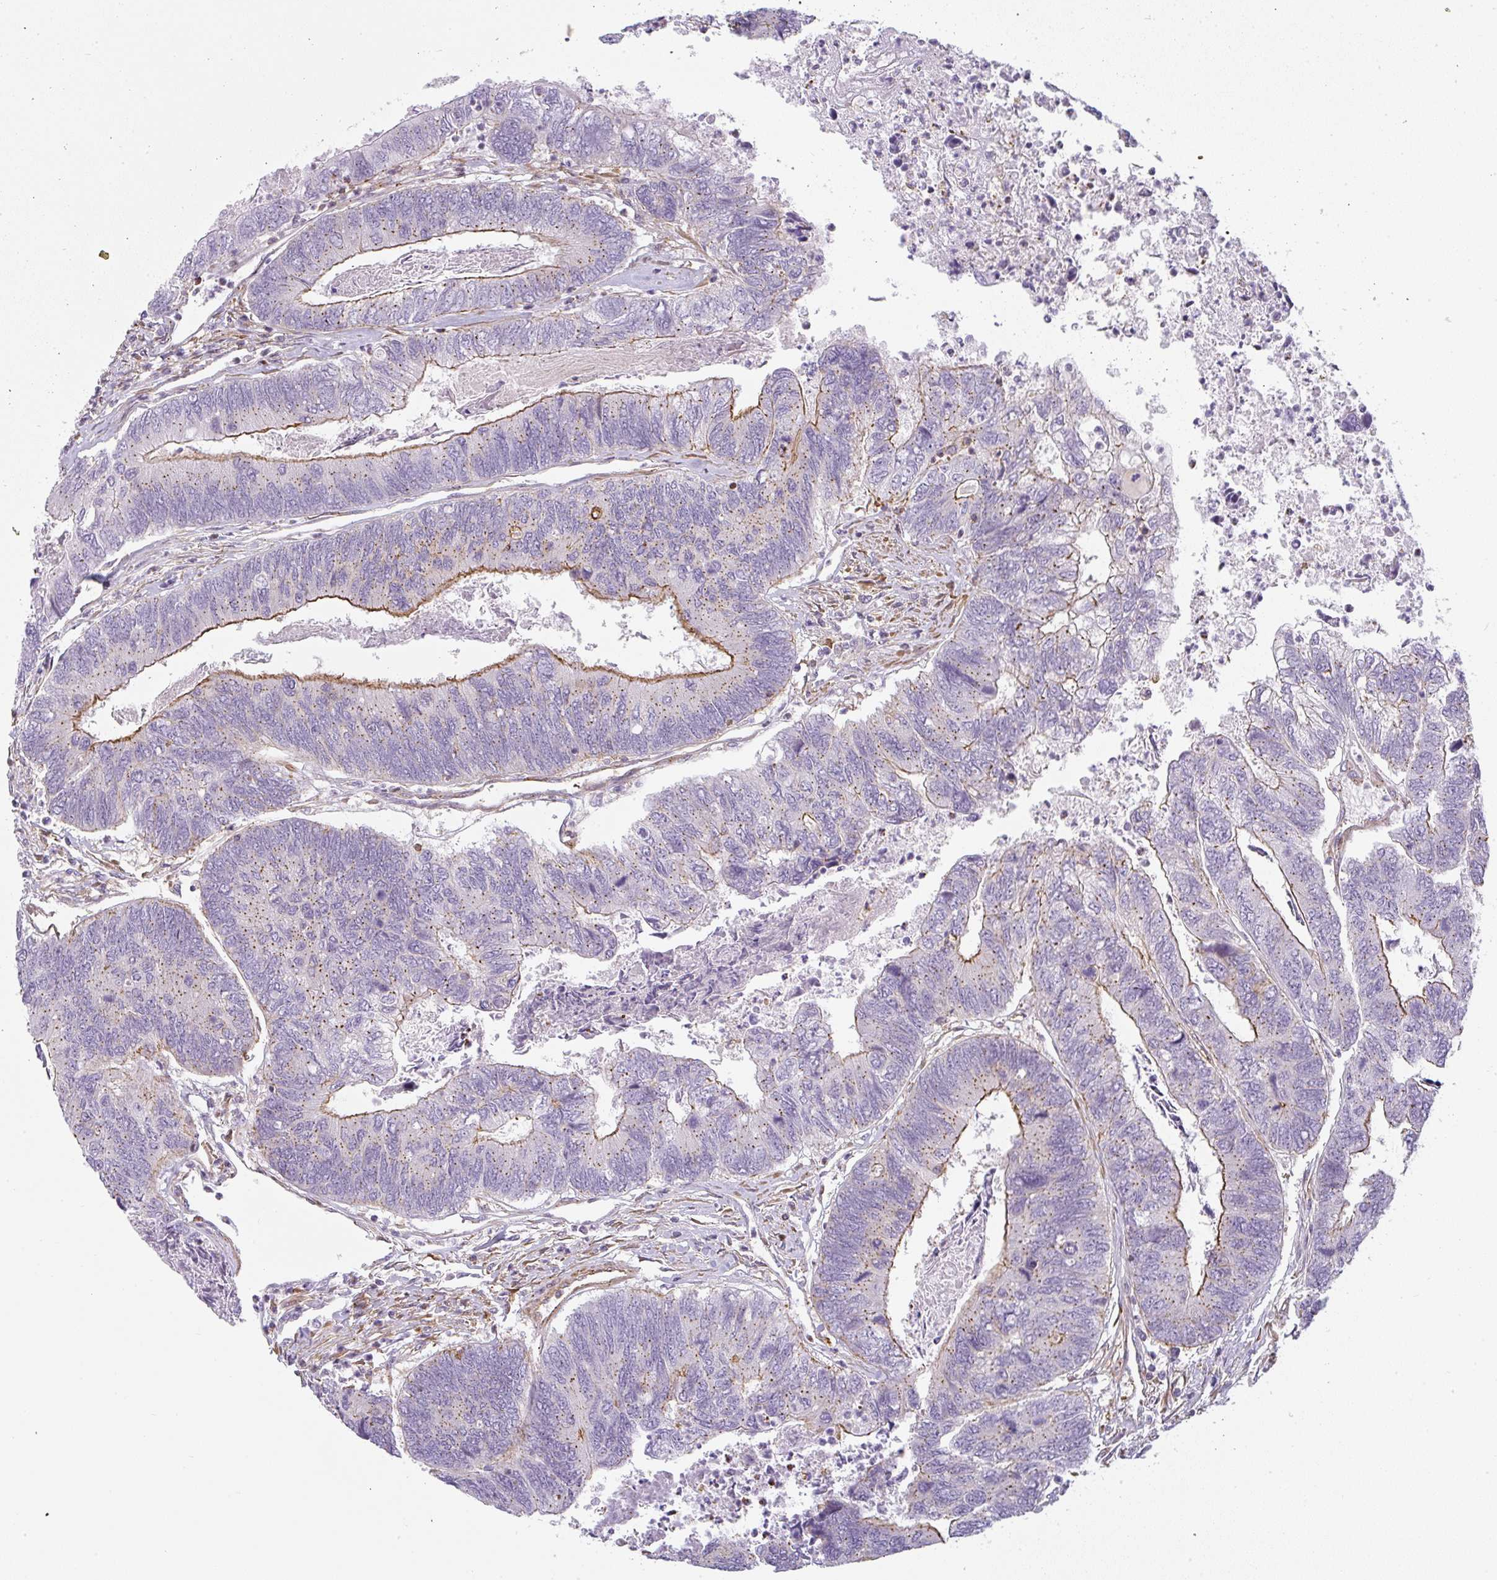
{"staining": {"intensity": "moderate", "quantity": "25%-75%", "location": "cytoplasmic/membranous"}, "tissue": "colorectal cancer", "cell_type": "Tumor cells", "image_type": "cancer", "snomed": [{"axis": "morphology", "description": "Adenocarcinoma, NOS"}, {"axis": "topography", "description": "Colon"}], "caption": "Colorectal cancer tissue displays moderate cytoplasmic/membranous staining in about 25%-75% of tumor cells", "gene": "SULF1", "patient": {"sex": "female", "age": 67}}